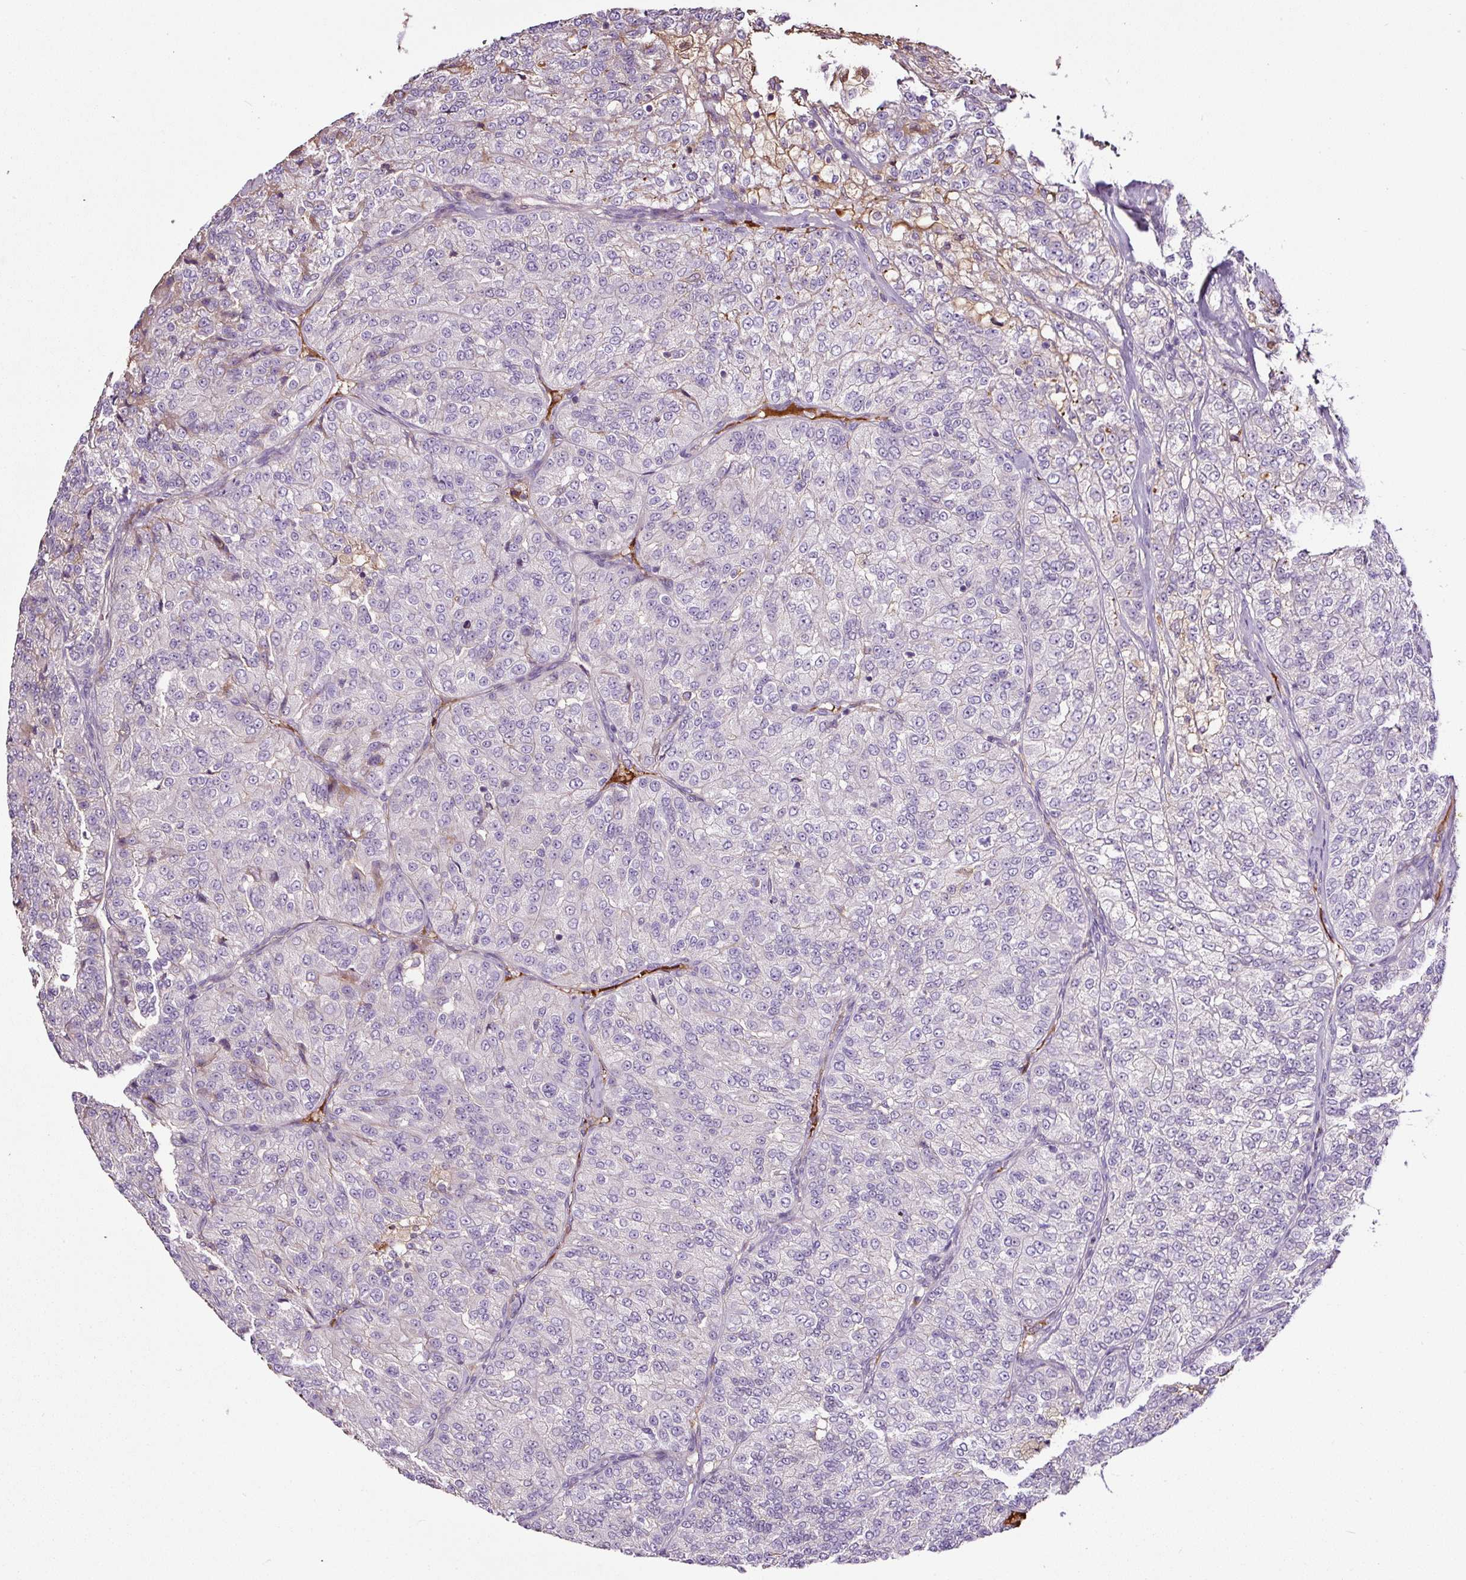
{"staining": {"intensity": "negative", "quantity": "none", "location": "none"}, "tissue": "renal cancer", "cell_type": "Tumor cells", "image_type": "cancer", "snomed": [{"axis": "morphology", "description": "Adenocarcinoma, NOS"}, {"axis": "topography", "description": "Kidney"}], "caption": "There is no significant positivity in tumor cells of renal cancer (adenocarcinoma).", "gene": "LRRC24", "patient": {"sex": "female", "age": 63}}